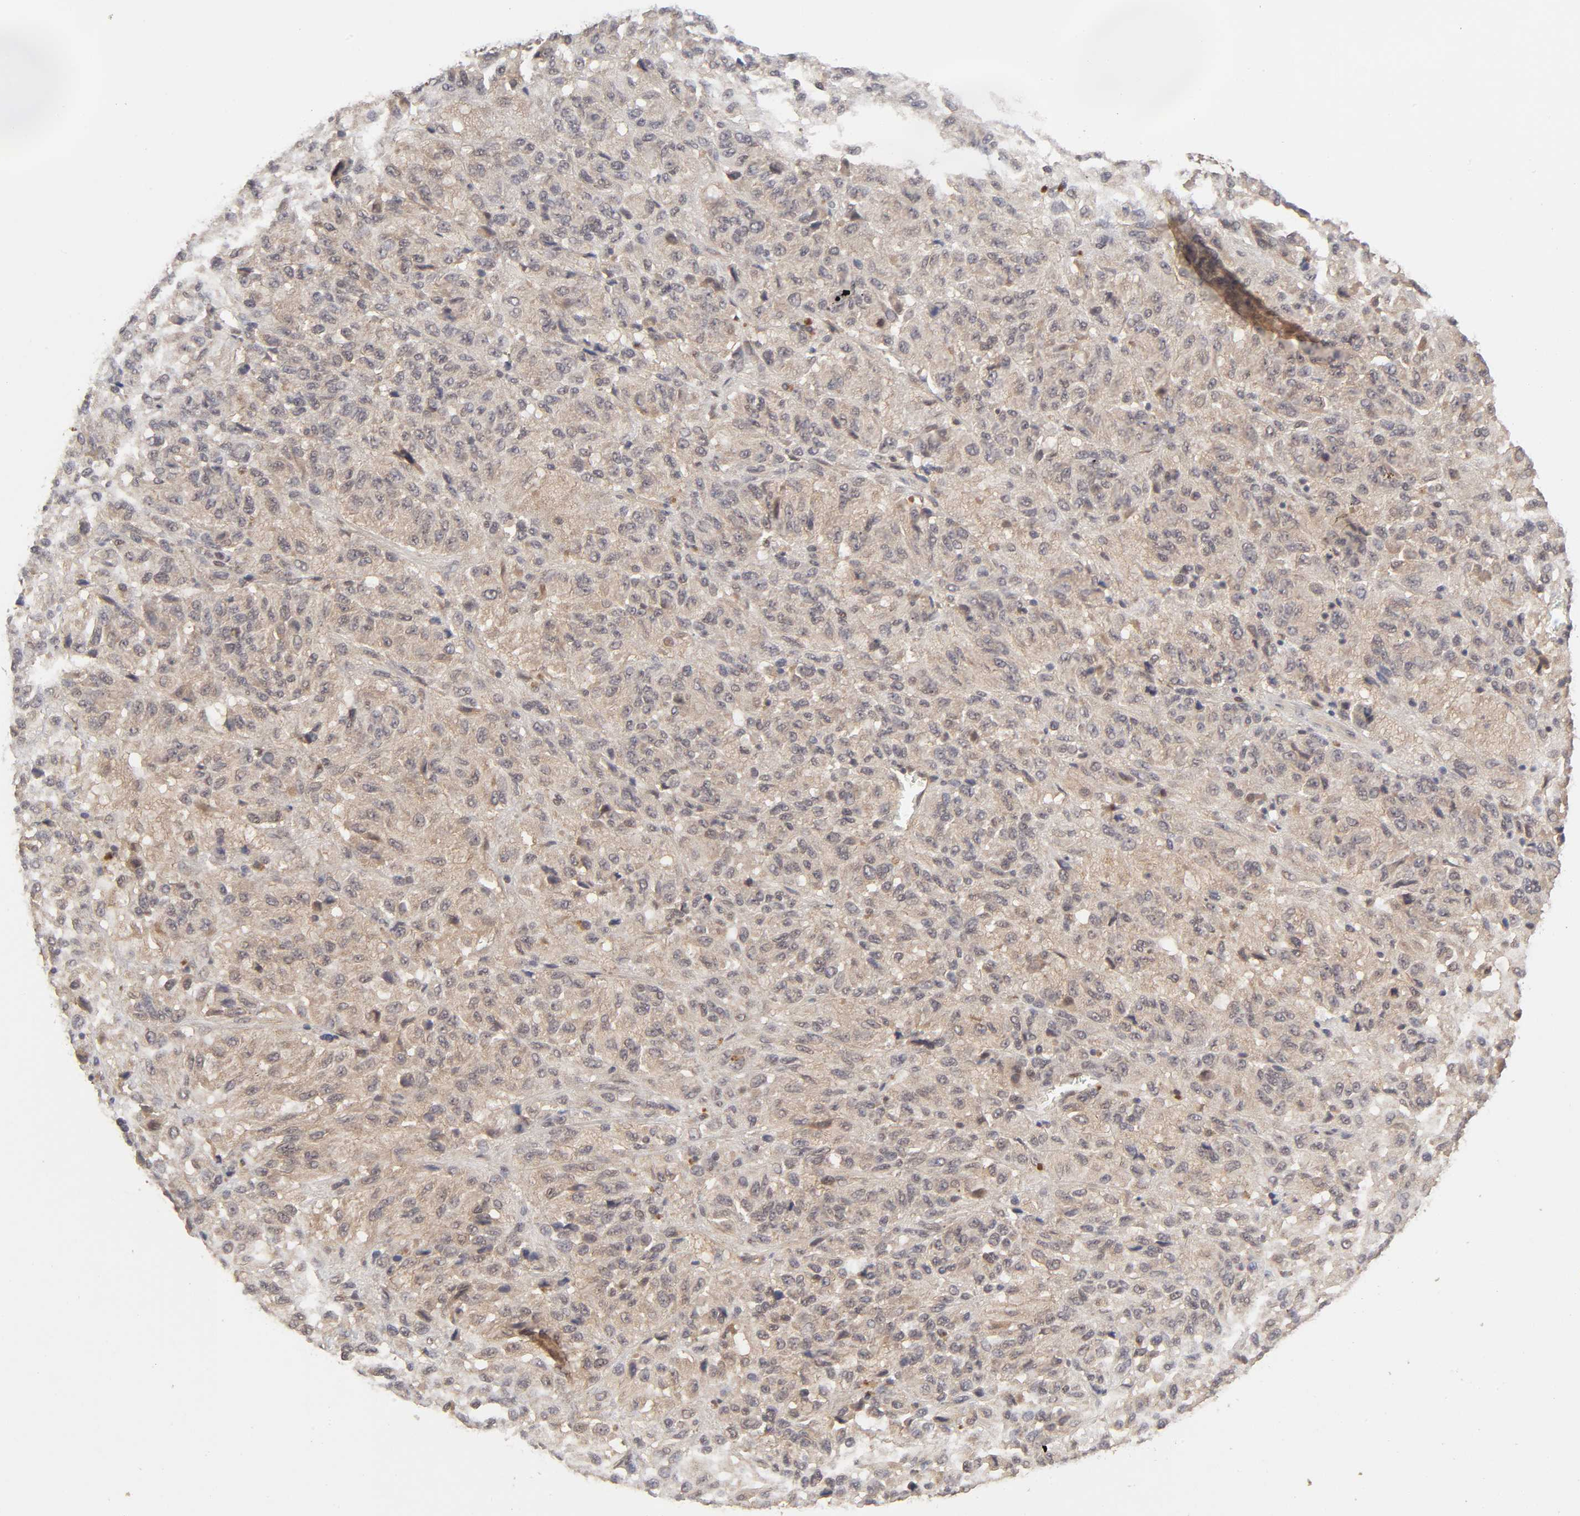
{"staining": {"intensity": "weak", "quantity": ">75%", "location": "cytoplasmic/membranous"}, "tissue": "melanoma", "cell_type": "Tumor cells", "image_type": "cancer", "snomed": [{"axis": "morphology", "description": "Malignant melanoma, Metastatic site"}, {"axis": "topography", "description": "Lung"}], "caption": "IHC of human malignant melanoma (metastatic site) exhibits low levels of weak cytoplasmic/membranous expression in about >75% of tumor cells.", "gene": "MAPK1", "patient": {"sex": "male", "age": 64}}